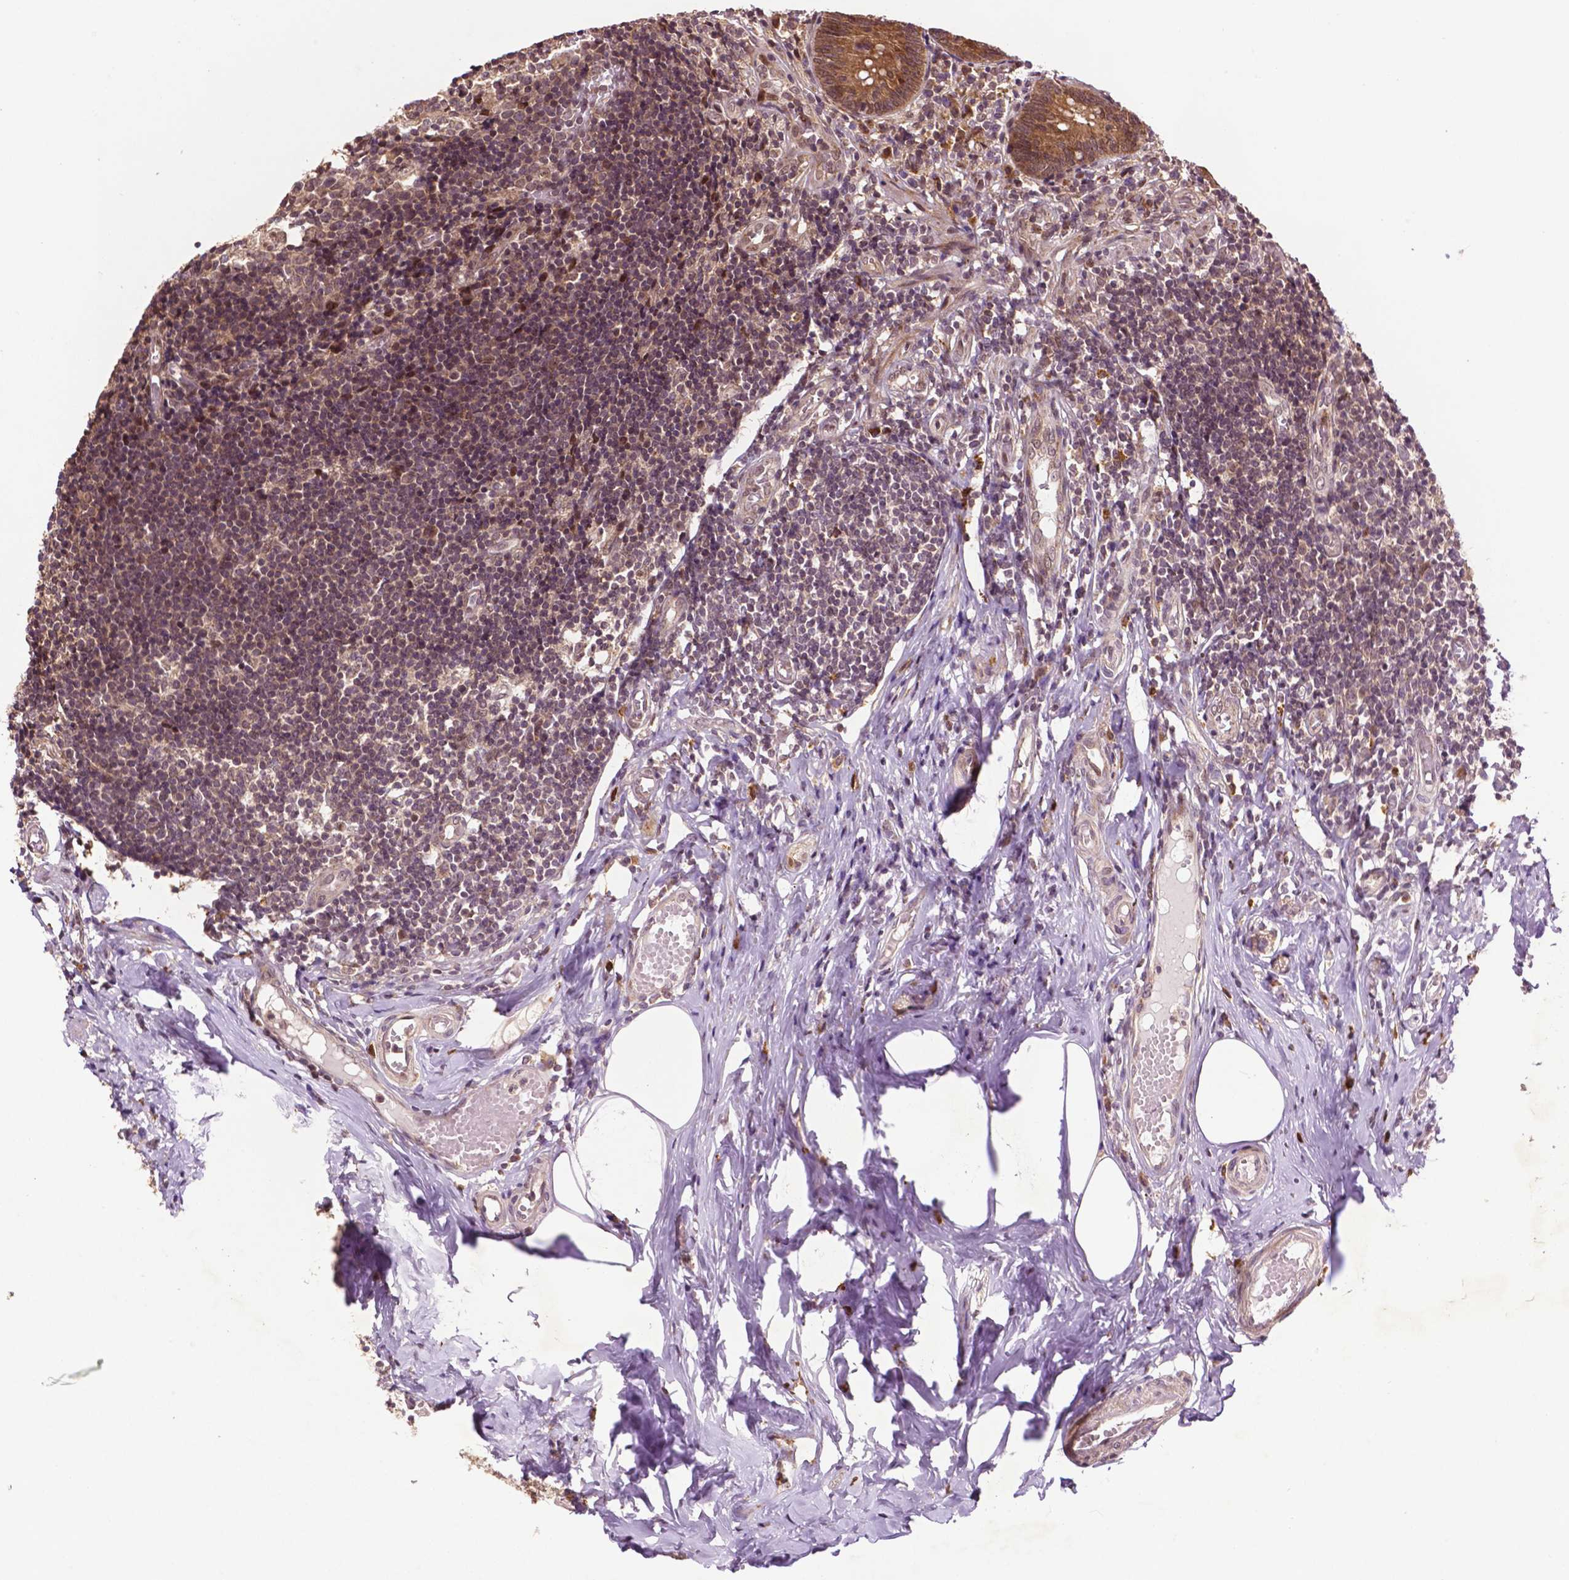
{"staining": {"intensity": "moderate", "quantity": ">75%", "location": "cytoplasmic/membranous,nuclear"}, "tissue": "appendix", "cell_type": "Glandular cells", "image_type": "normal", "snomed": [{"axis": "morphology", "description": "Normal tissue, NOS"}, {"axis": "topography", "description": "Appendix"}], "caption": "The photomicrograph displays staining of benign appendix, revealing moderate cytoplasmic/membranous,nuclear protein positivity (brown color) within glandular cells. (DAB (3,3'-diaminobenzidine) IHC, brown staining for protein, blue staining for nuclei).", "gene": "TMX2", "patient": {"sex": "female", "age": 32}}